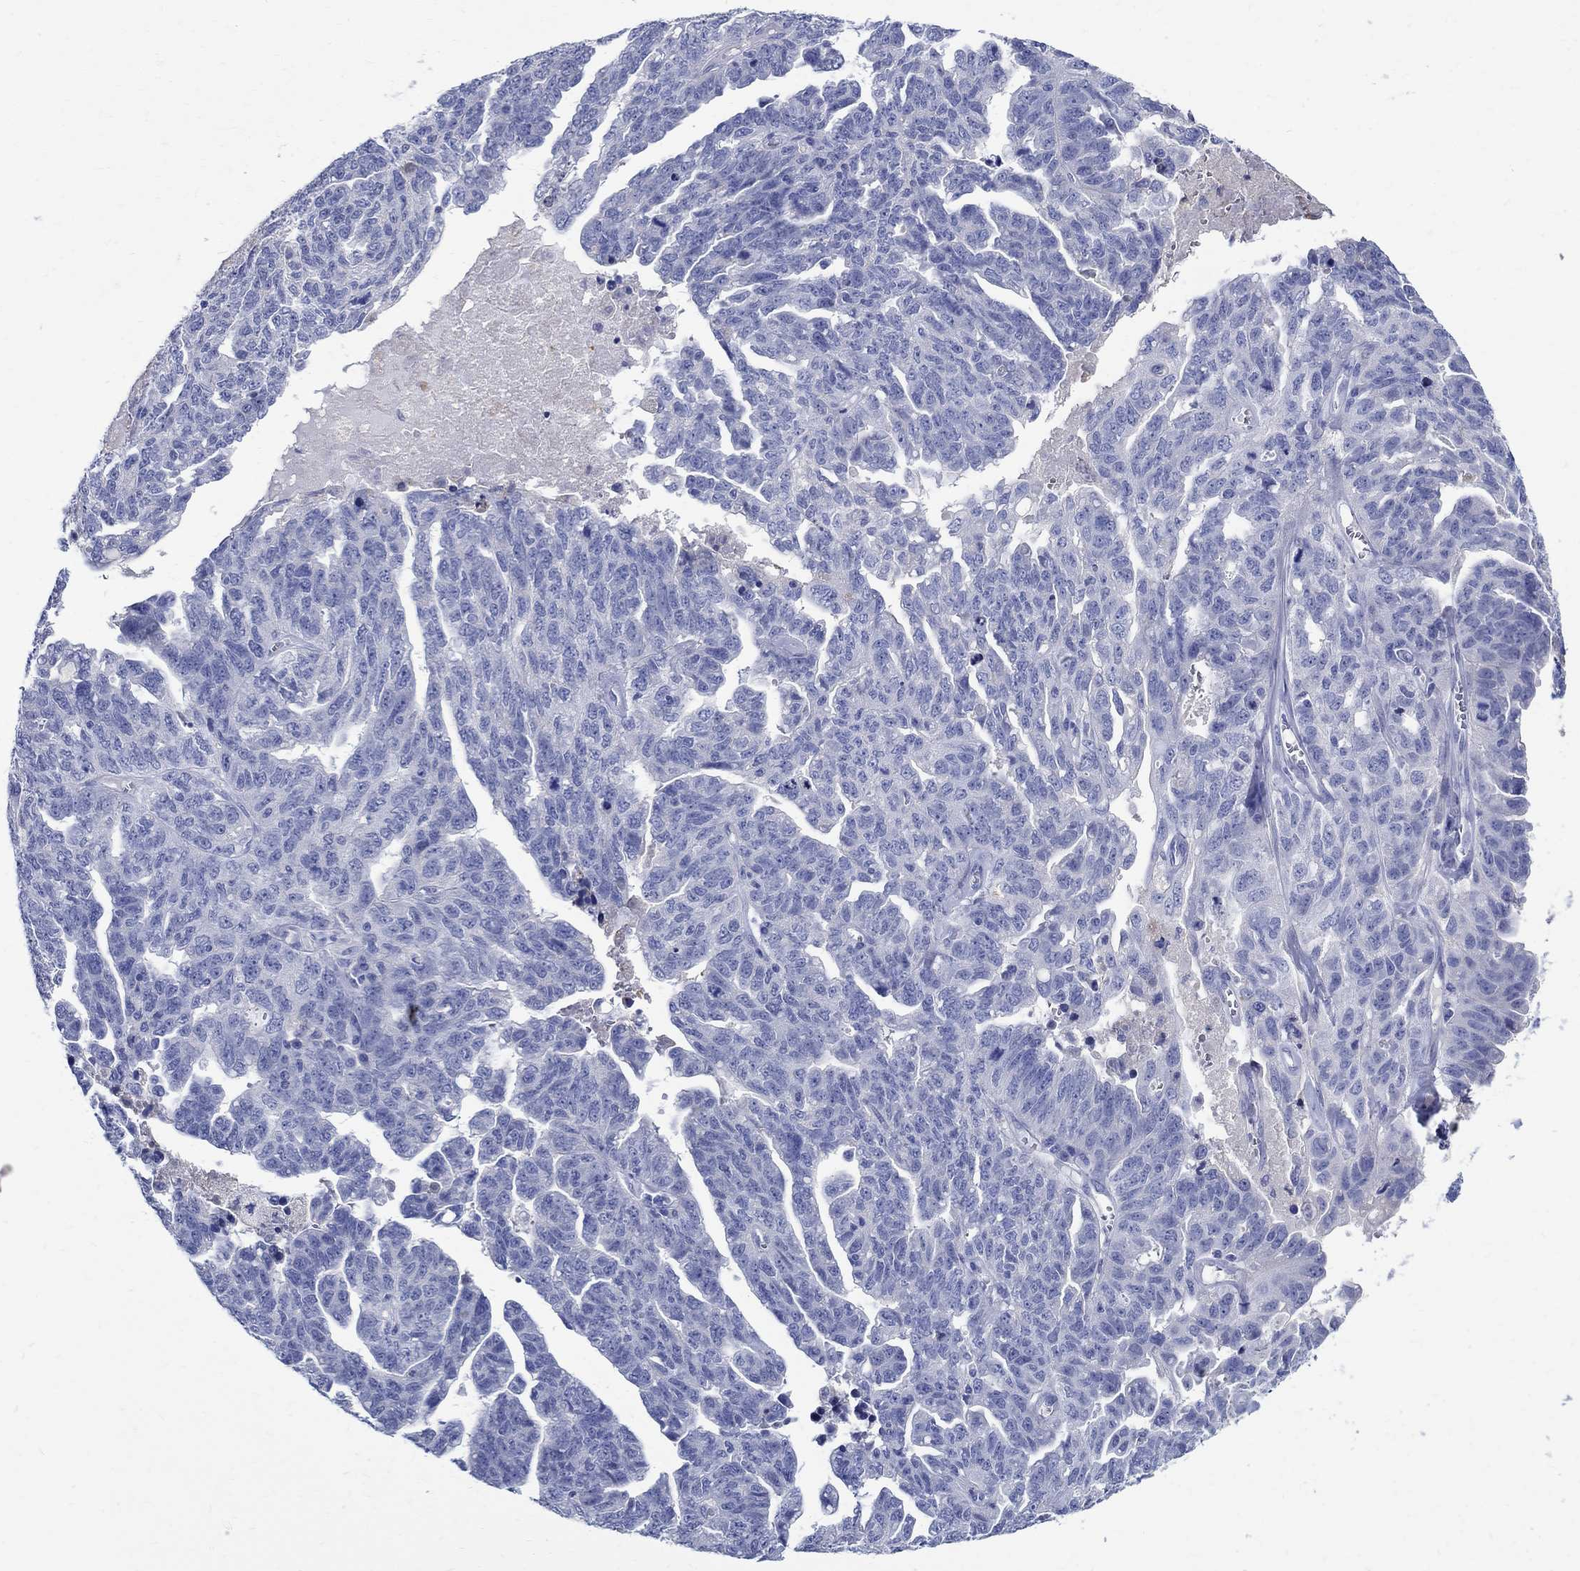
{"staining": {"intensity": "negative", "quantity": "none", "location": "none"}, "tissue": "ovarian cancer", "cell_type": "Tumor cells", "image_type": "cancer", "snomed": [{"axis": "morphology", "description": "Cystadenocarcinoma, serous, NOS"}, {"axis": "topography", "description": "Ovary"}], "caption": "This is an immunohistochemistry (IHC) histopathology image of human ovarian serous cystadenocarcinoma. There is no staining in tumor cells.", "gene": "SOX2", "patient": {"sex": "female", "age": 71}}